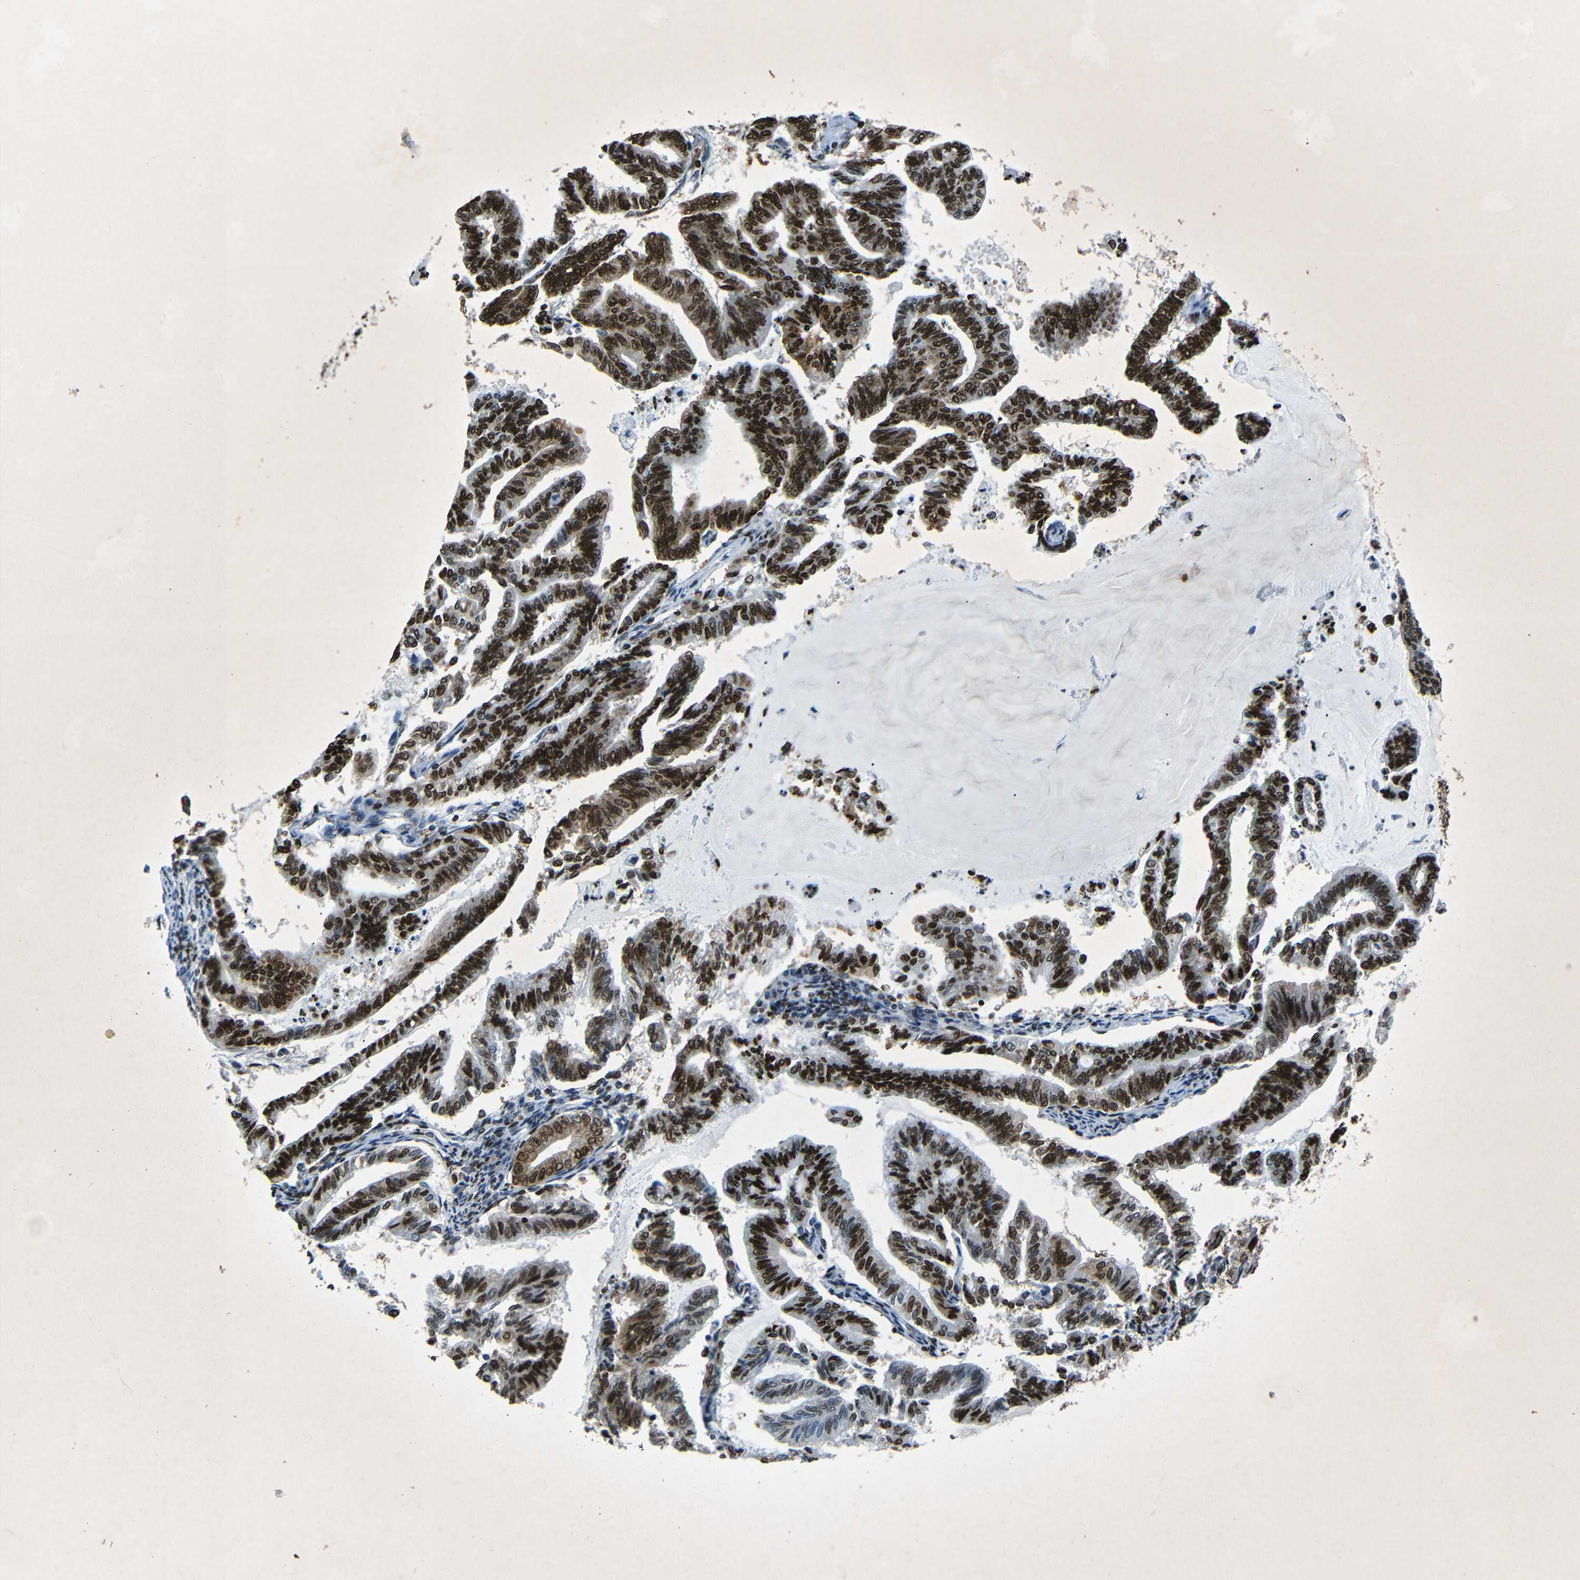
{"staining": {"intensity": "strong", "quantity": ">75%", "location": "nuclear"}, "tissue": "endometrial cancer", "cell_type": "Tumor cells", "image_type": "cancer", "snomed": [{"axis": "morphology", "description": "Adenocarcinoma, NOS"}, {"axis": "topography", "description": "Endometrium"}], "caption": "The image exhibits staining of endometrial cancer (adenocarcinoma), revealing strong nuclear protein staining (brown color) within tumor cells.", "gene": "HMGN1", "patient": {"sex": "female", "age": 79}}